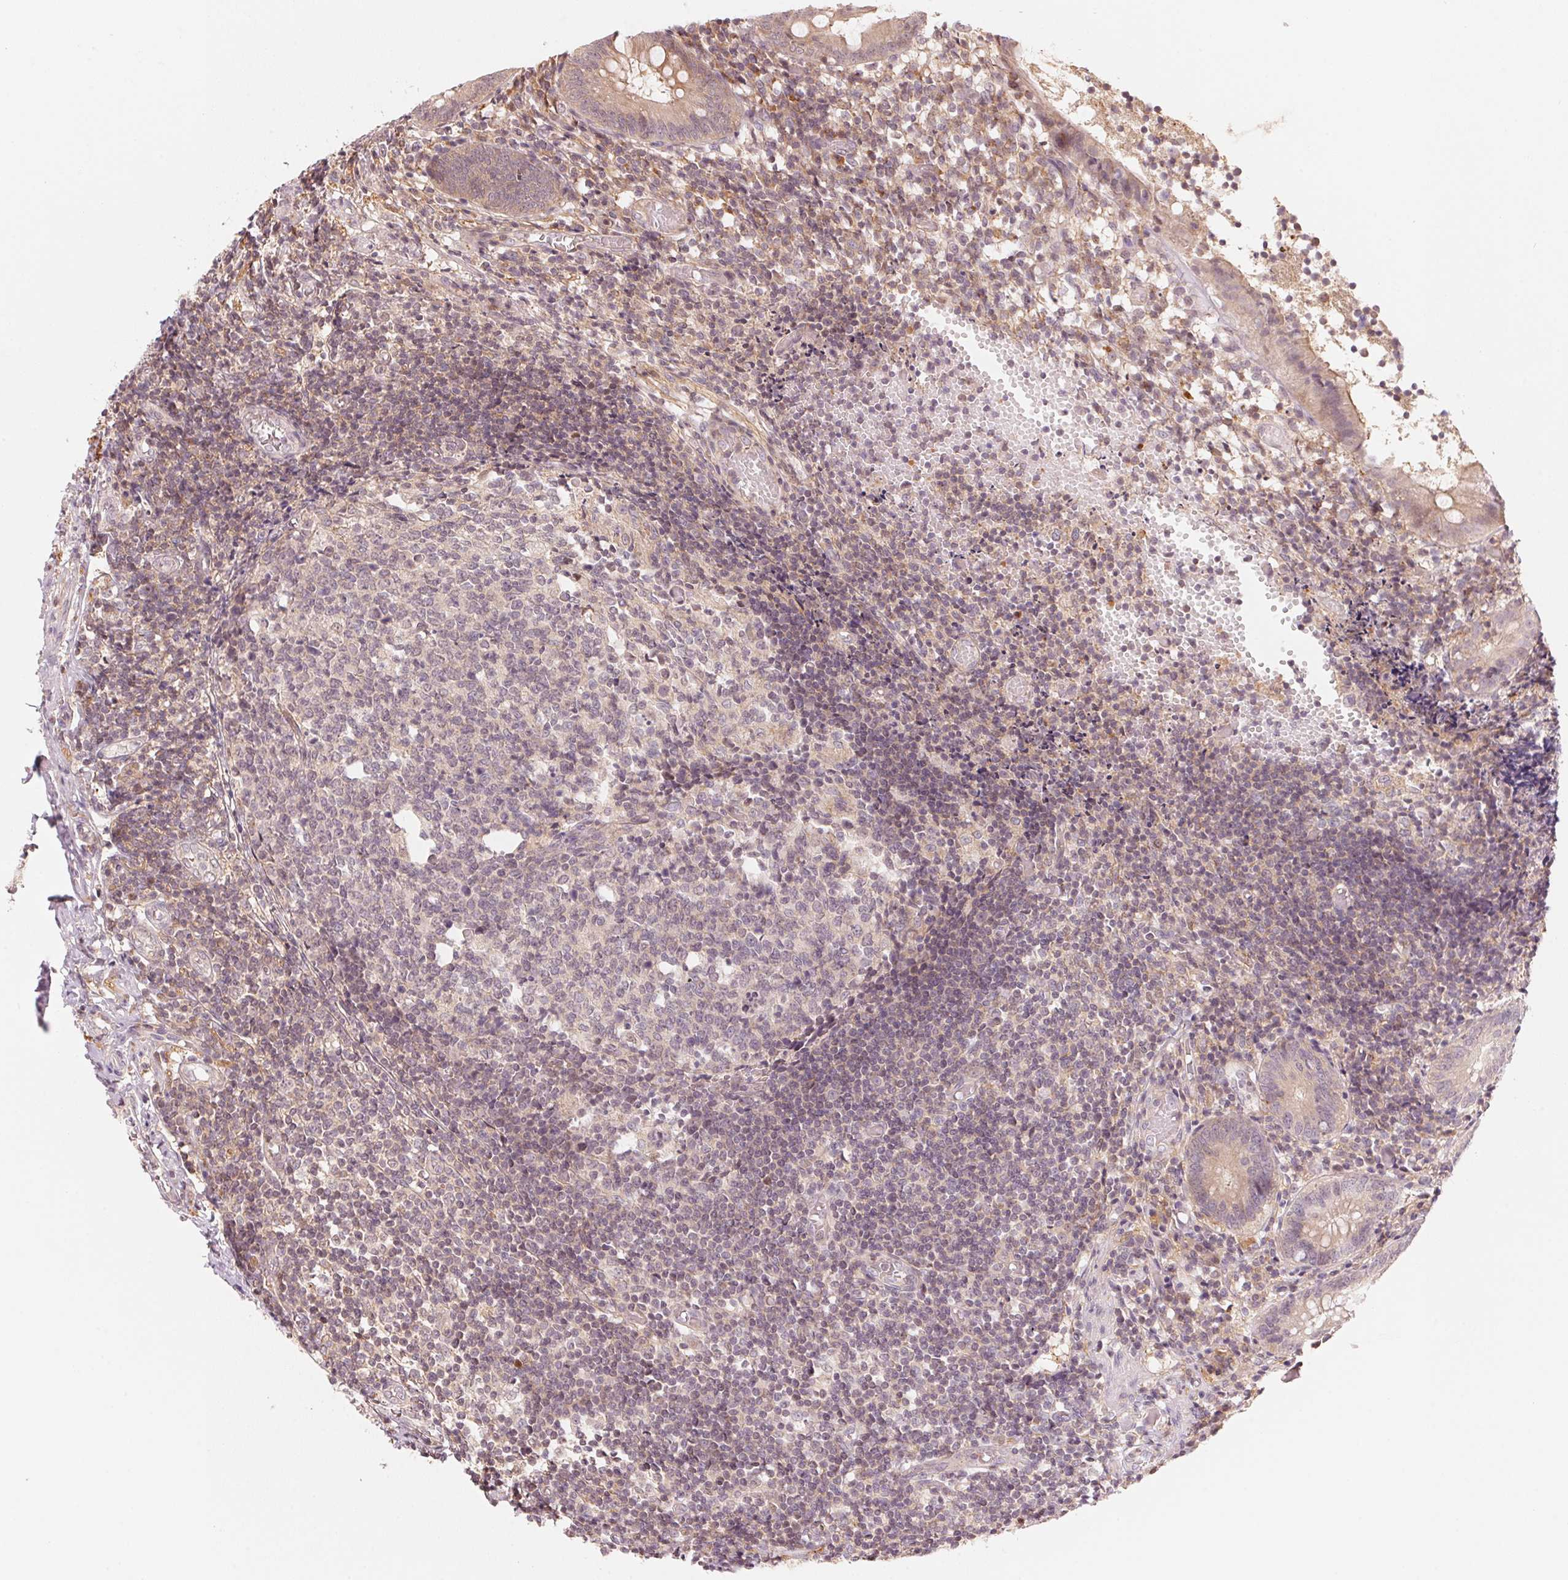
{"staining": {"intensity": "moderate", "quantity": "<25%", "location": "cytoplasmic/membranous"}, "tissue": "appendix", "cell_type": "Glandular cells", "image_type": "normal", "snomed": [{"axis": "morphology", "description": "Normal tissue, NOS"}, {"axis": "topography", "description": "Appendix"}], "caption": "Immunohistochemical staining of benign appendix reveals <25% levels of moderate cytoplasmic/membranous protein staining in about <25% of glandular cells.", "gene": "PRKN", "patient": {"sex": "female", "age": 32}}